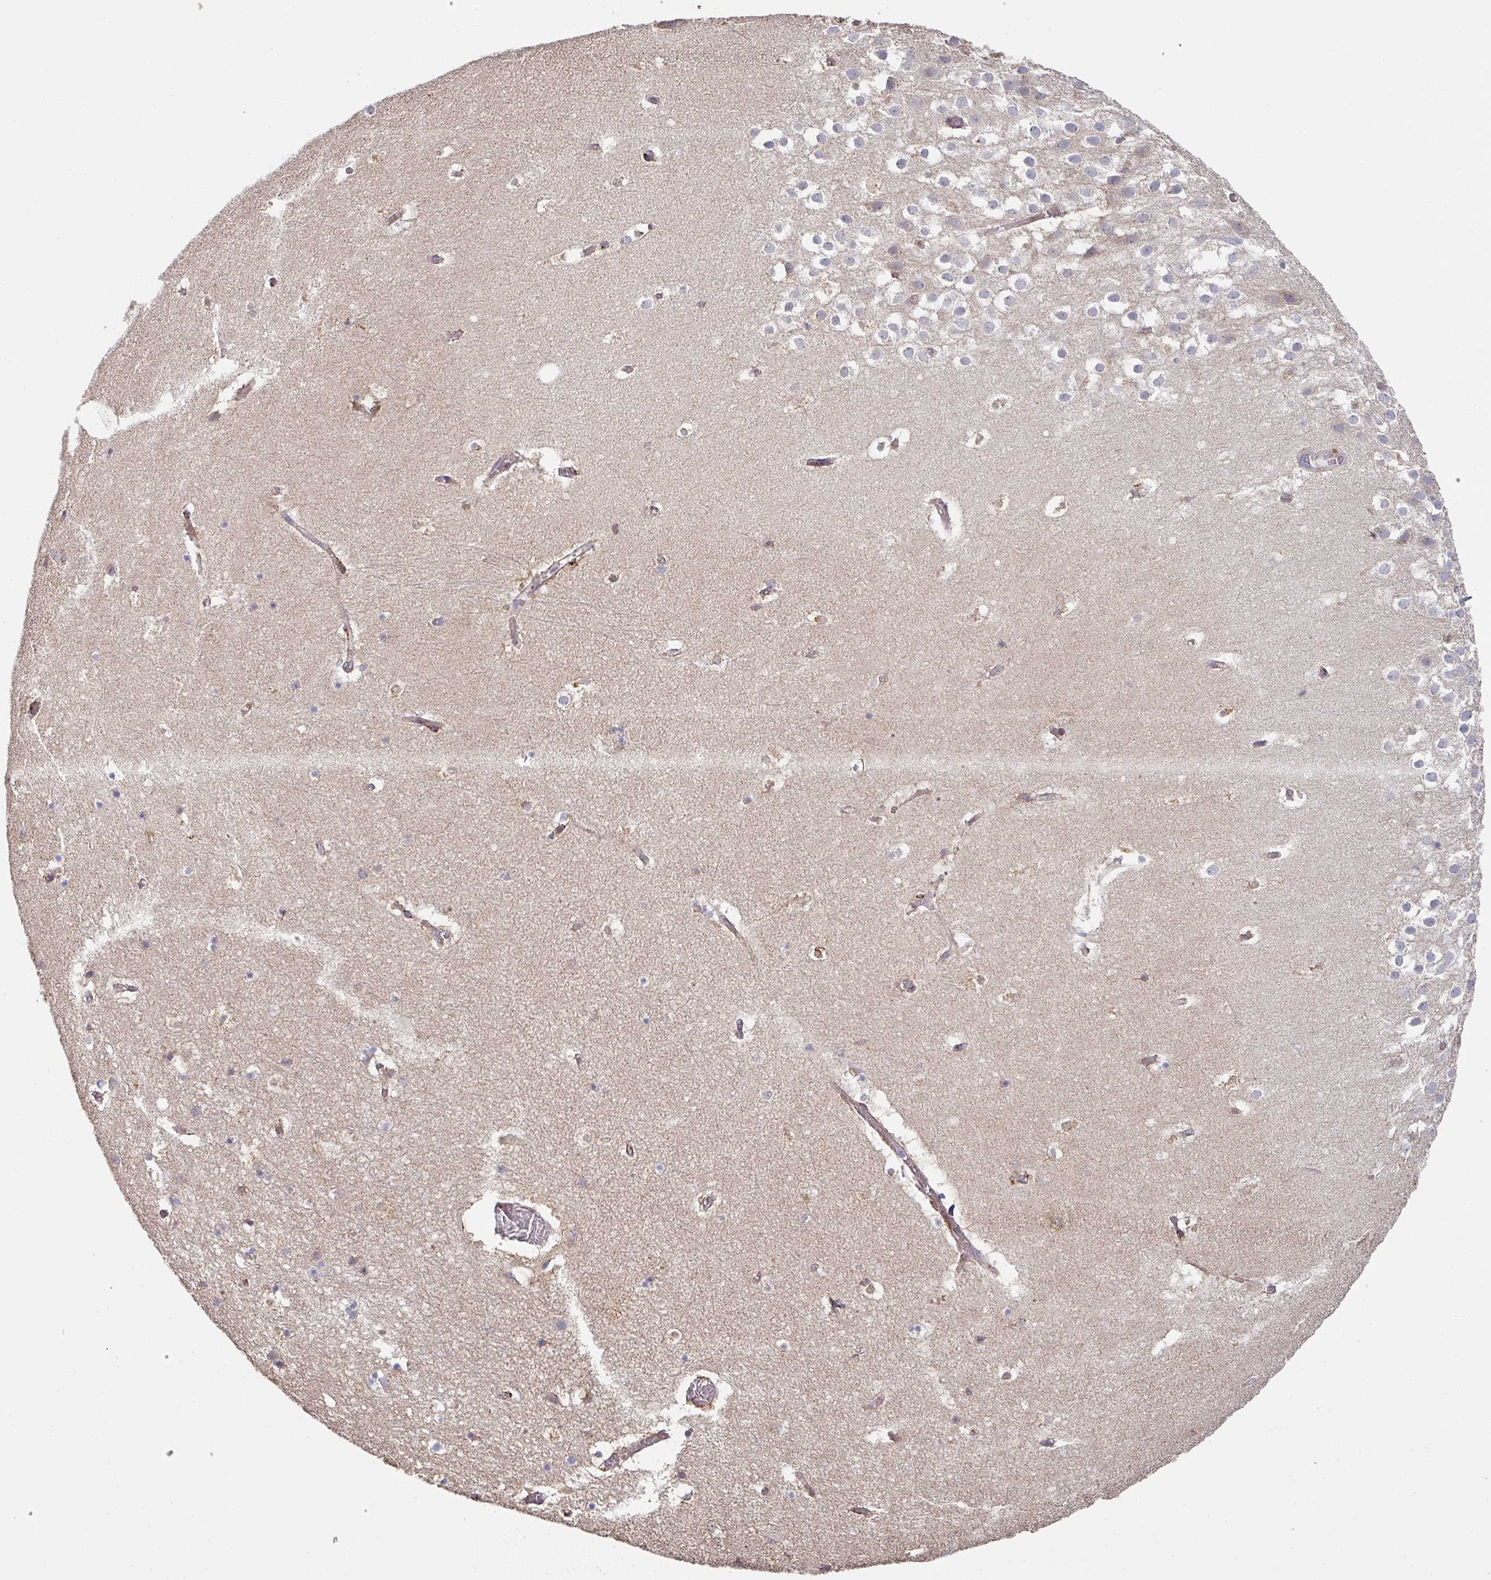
{"staining": {"intensity": "moderate", "quantity": "<25%", "location": "cytoplasmic/membranous"}, "tissue": "hippocampus", "cell_type": "Glial cells", "image_type": "normal", "snomed": [{"axis": "morphology", "description": "Normal tissue, NOS"}, {"axis": "topography", "description": "Hippocampus"}], "caption": "The immunohistochemical stain labels moderate cytoplasmic/membranous expression in glial cells of normal hippocampus. The protein of interest is stained brown, and the nuclei are stained in blue (DAB IHC with brightfield microscopy, high magnification).", "gene": "ZNF268", "patient": {"sex": "female", "age": 52}}